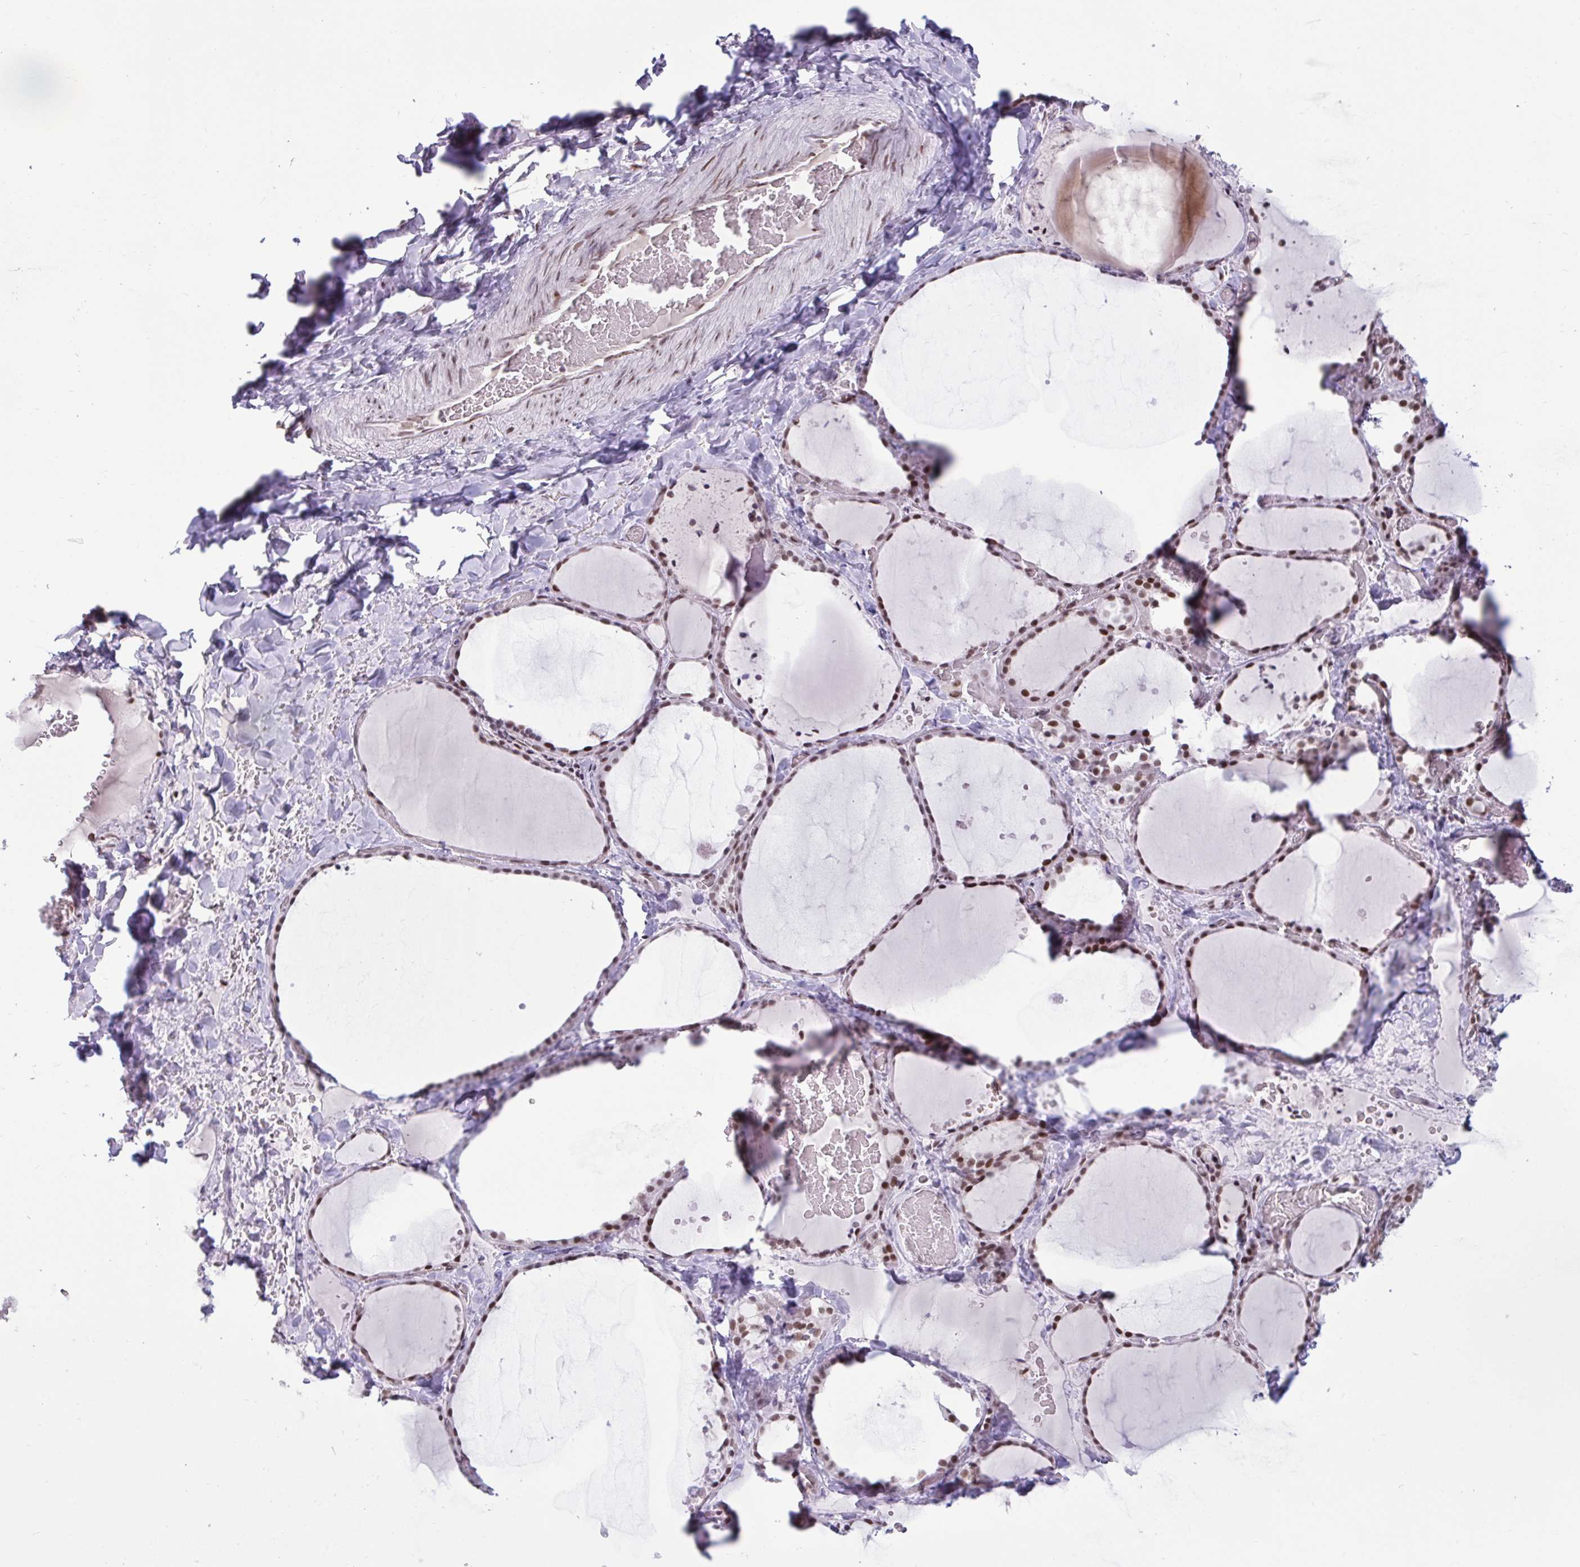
{"staining": {"intensity": "moderate", "quantity": ">75%", "location": "nuclear"}, "tissue": "thyroid gland", "cell_type": "Glandular cells", "image_type": "normal", "snomed": [{"axis": "morphology", "description": "Normal tissue, NOS"}, {"axis": "topography", "description": "Thyroid gland"}], "caption": "Immunohistochemical staining of unremarkable thyroid gland reveals >75% levels of moderate nuclear protein expression in approximately >75% of glandular cells.", "gene": "CBFA2T2", "patient": {"sex": "female", "age": 36}}